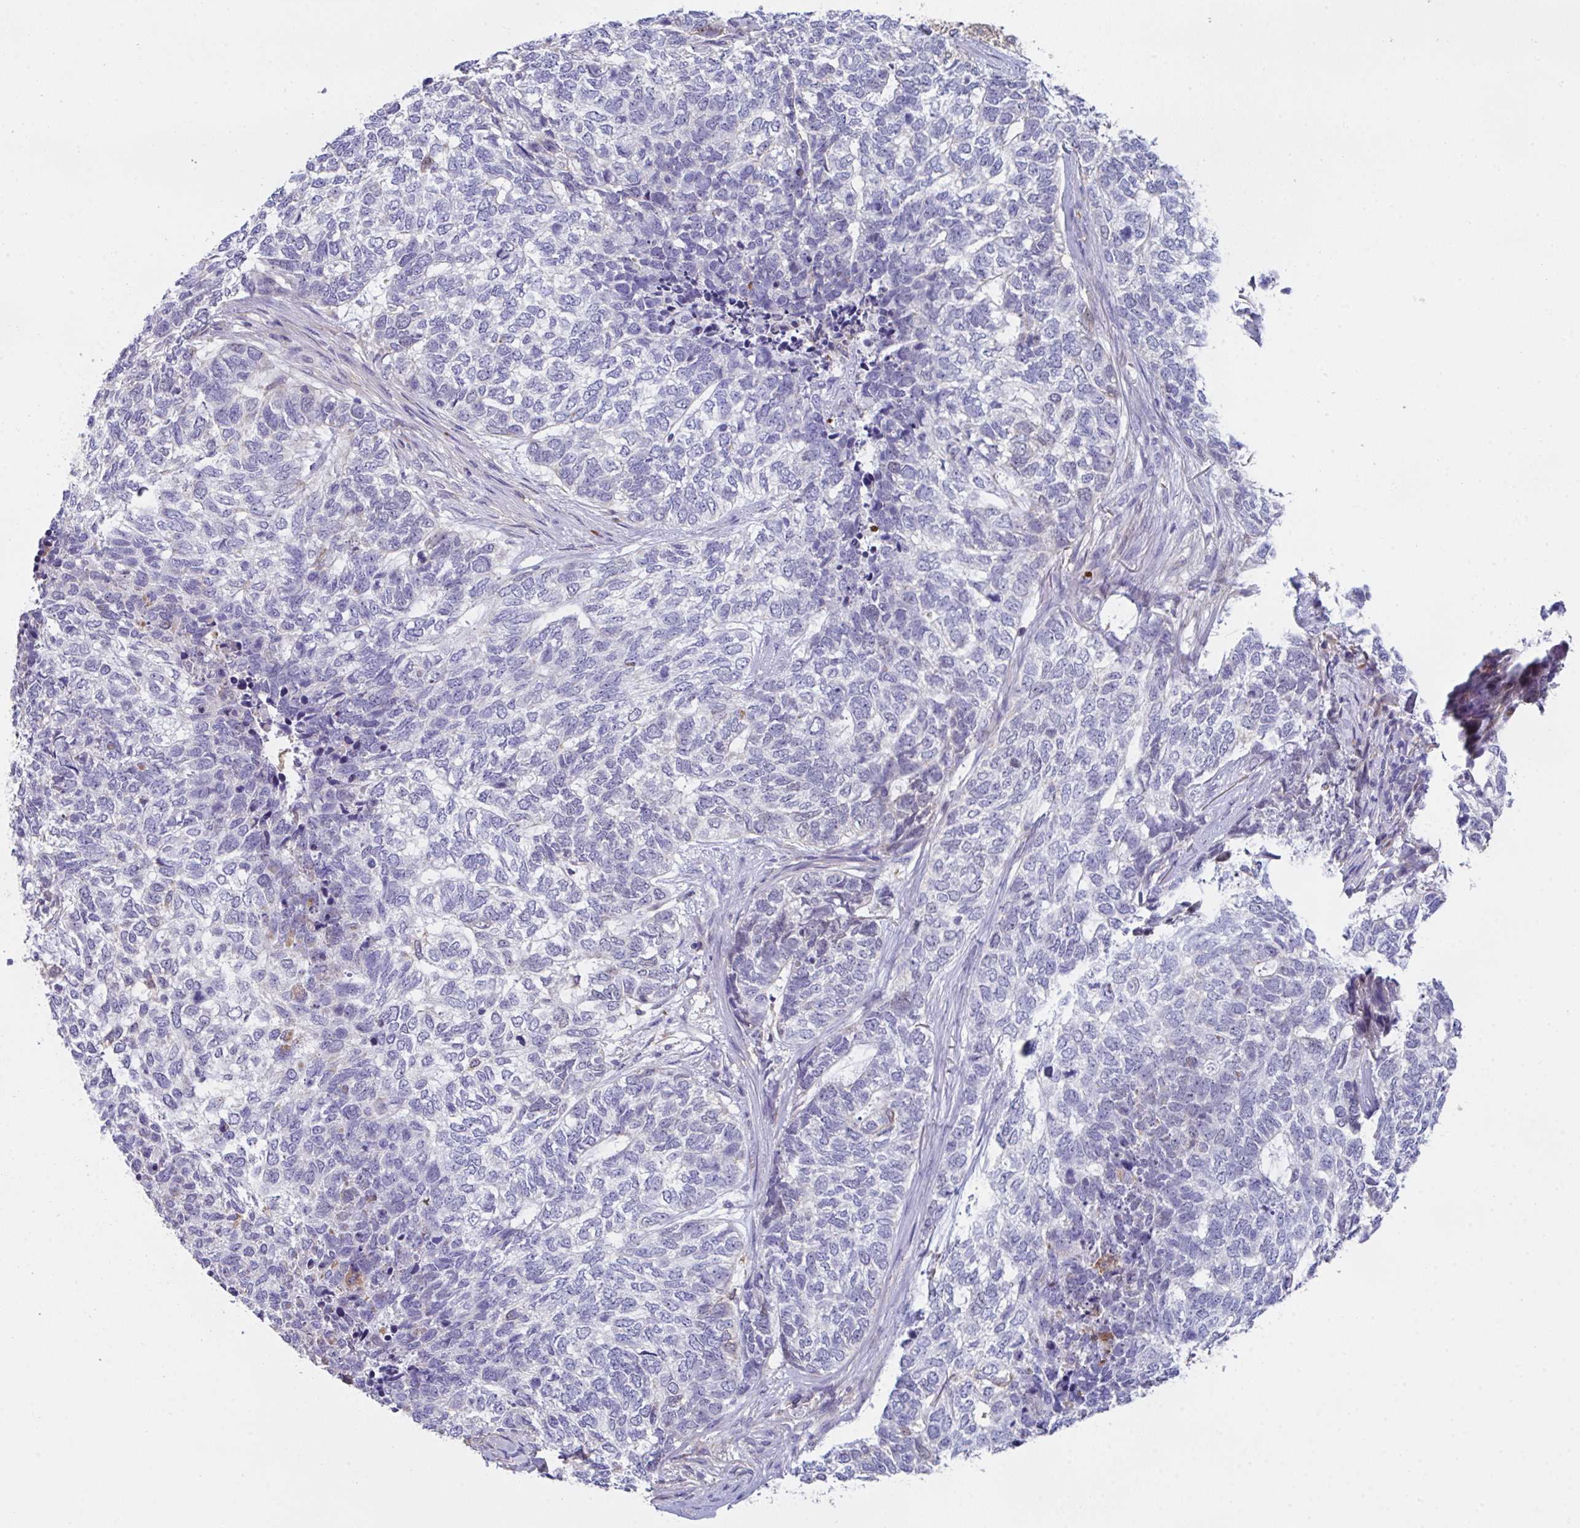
{"staining": {"intensity": "negative", "quantity": "none", "location": "none"}, "tissue": "skin cancer", "cell_type": "Tumor cells", "image_type": "cancer", "snomed": [{"axis": "morphology", "description": "Basal cell carcinoma"}, {"axis": "topography", "description": "Skin"}], "caption": "Protein analysis of skin cancer shows no significant staining in tumor cells.", "gene": "TFAP2C", "patient": {"sex": "female", "age": 65}}